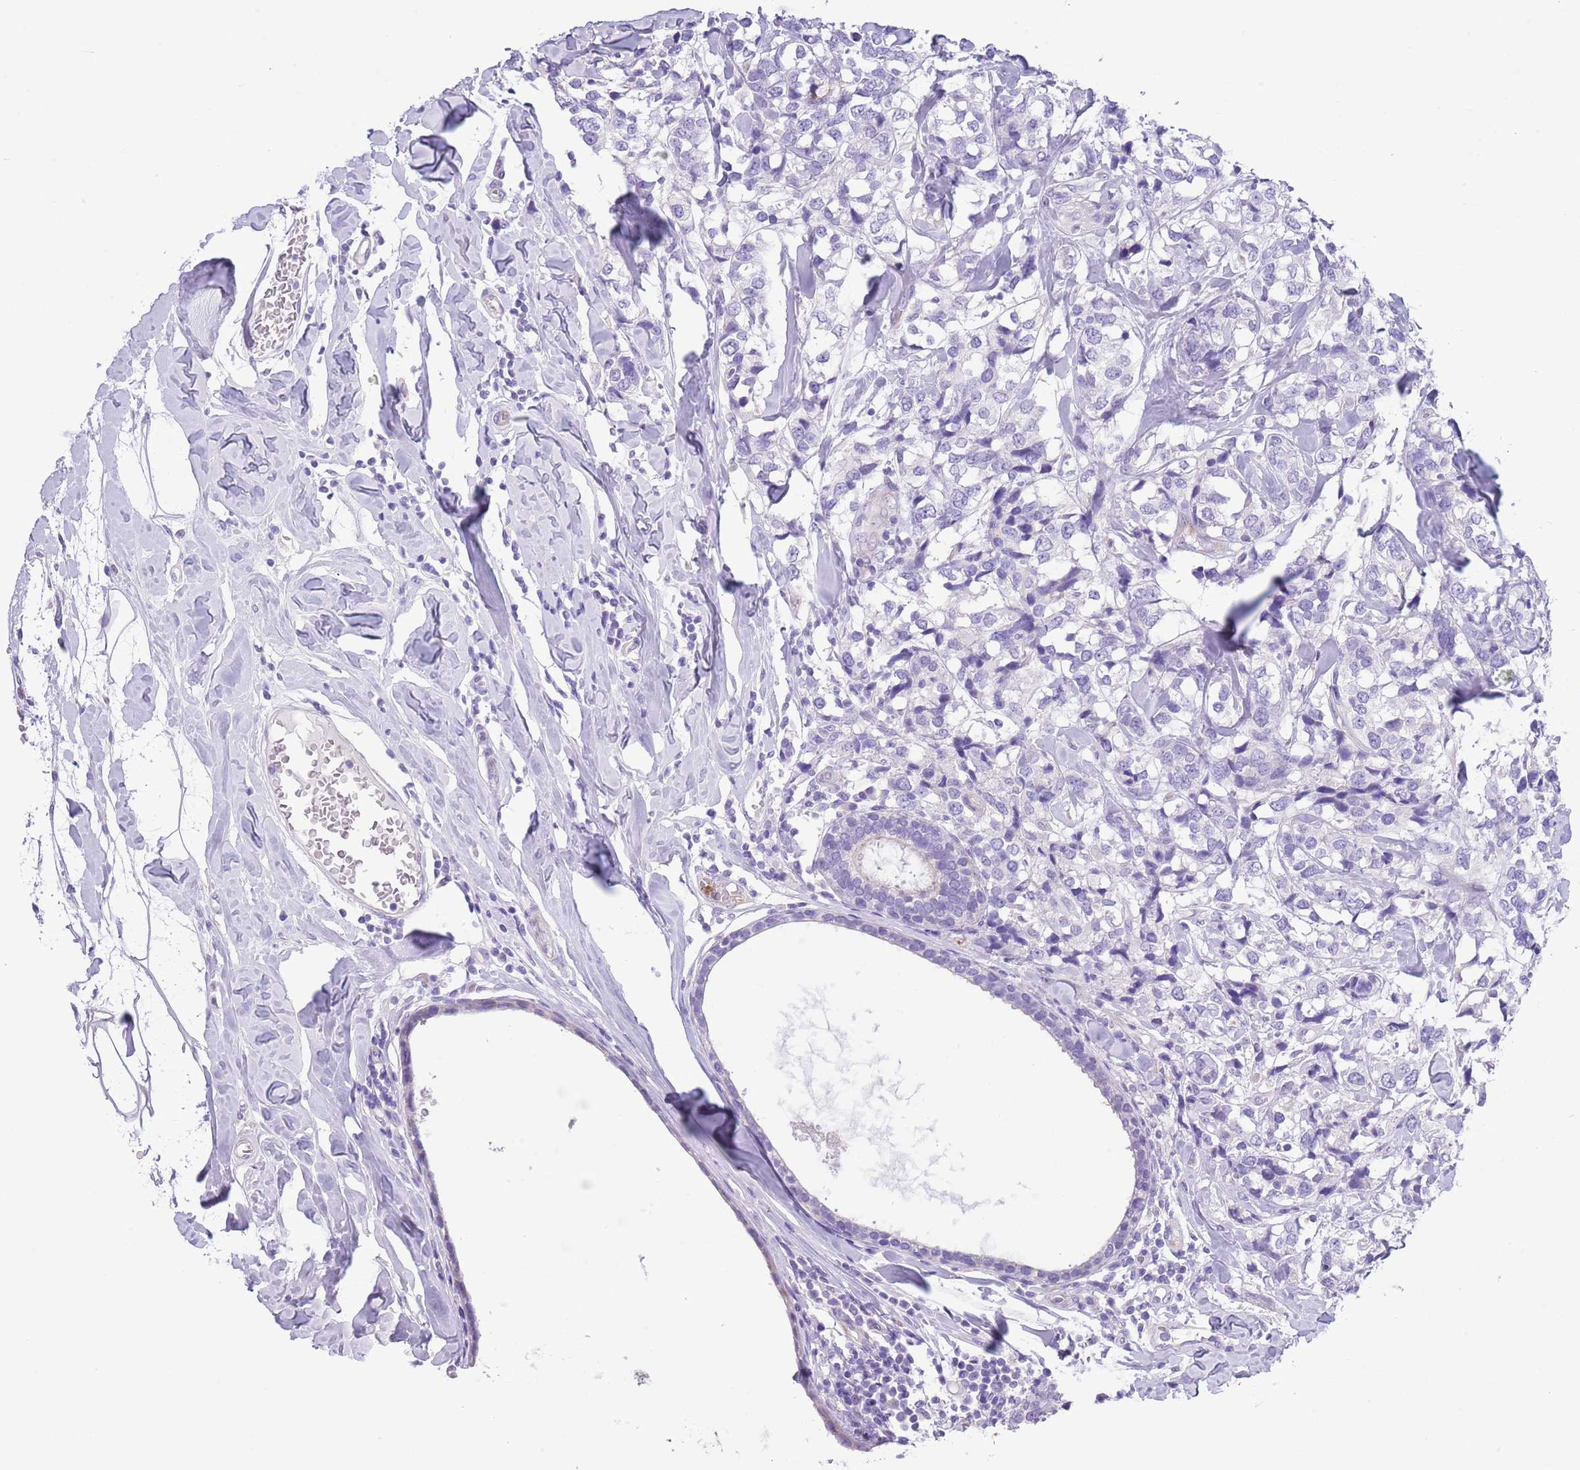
{"staining": {"intensity": "negative", "quantity": "none", "location": "none"}, "tissue": "breast cancer", "cell_type": "Tumor cells", "image_type": "cancer", "snomed": [{"axis": "morphology", "description": "Lobular carcinoma"}, {"axis": "topography", "description": "Breast"}], "caption": "High magnification brightfield microscopy of breast cancer stained with DAB (brown) and counterstained with hematoxylin (blue): tumor cells show no significant positivity.", "gene": "OR6M1", "patient": {"sex": "female", "age": 59}}